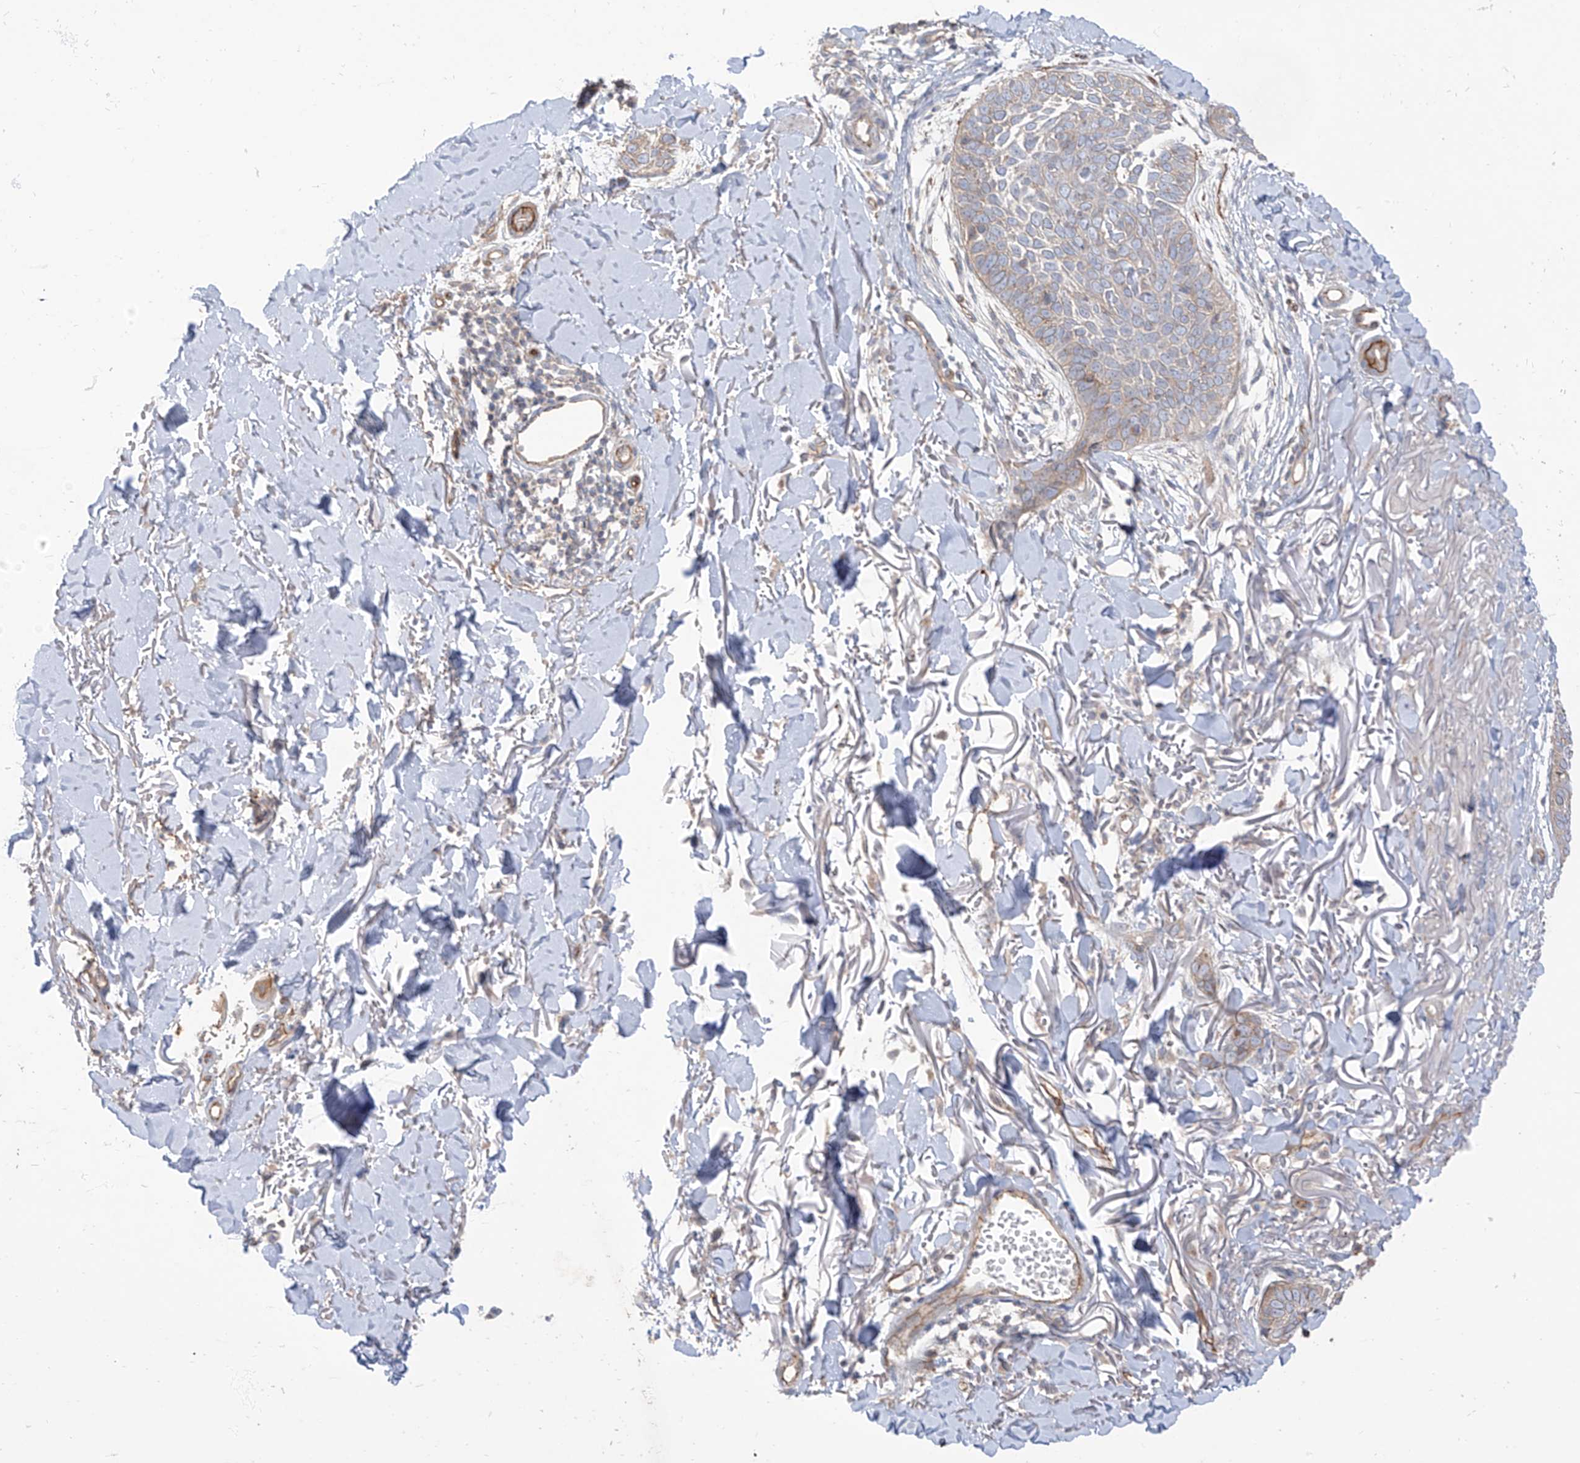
{"staining": {"intensity": "negative", "quantity": "none", "location": "none"}, "tissue": "skin cancer", "cell_type": "Tumor cells", "image_type": "cancer", "snomed": [{"axis": "morphology", "description": "Basal cell carcinoma"}, {"axis": "topography", "description": "Skin"}], "caption": "Immunohistochemistry image of skin basal cell carcinoma stained for a protein (brown), which displays no positivity in tumor cells. Brightfield microscopy of immunohistochemistry (IHC) stained with DAB (brown) and hematoxylin (blue), captured at high magnification.", "gene": "EPHX4", "patient": {"sex": "male", "age": 85}}